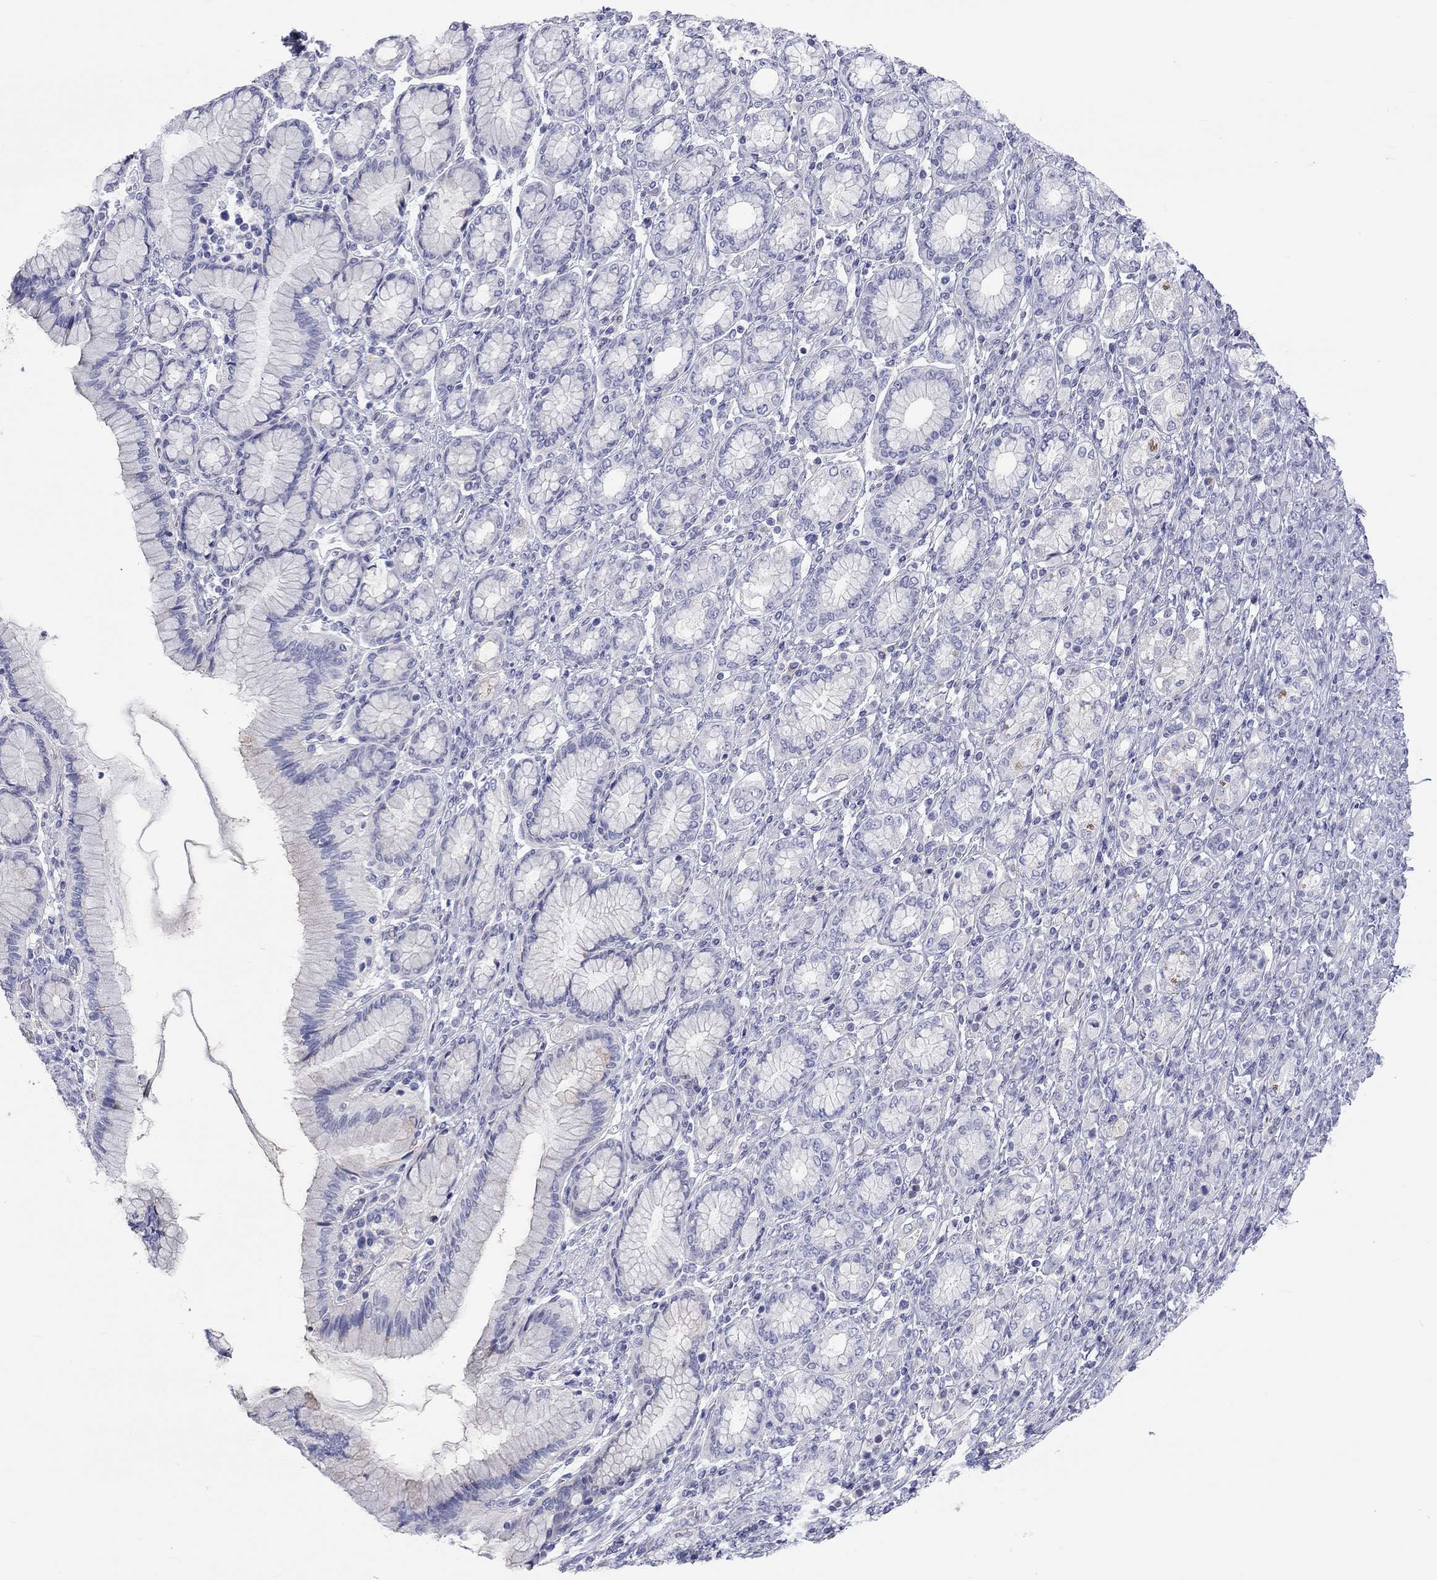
{"staining": {"intensity": "negative", "quantity": "none", "location": "none"}, "tissue": "stomach cancer", "cell_type": "Tumor cells", "image_type": "cancer", "snomed": [{"axis": "morphology", "description": "Normal tissue, NOS"}, {"axis": "morphology", "description": "Adenocarcinoma, NOS"}, {"axis": "topography", "description": "Stomach"}], "caption": "A high-resolution image shows IHC staining of stomach adenocarcinoma, which exhibits no significant expression in tumor cells.", "gene": "ST7L", "patient": {"sex": "female", "age": 79}}